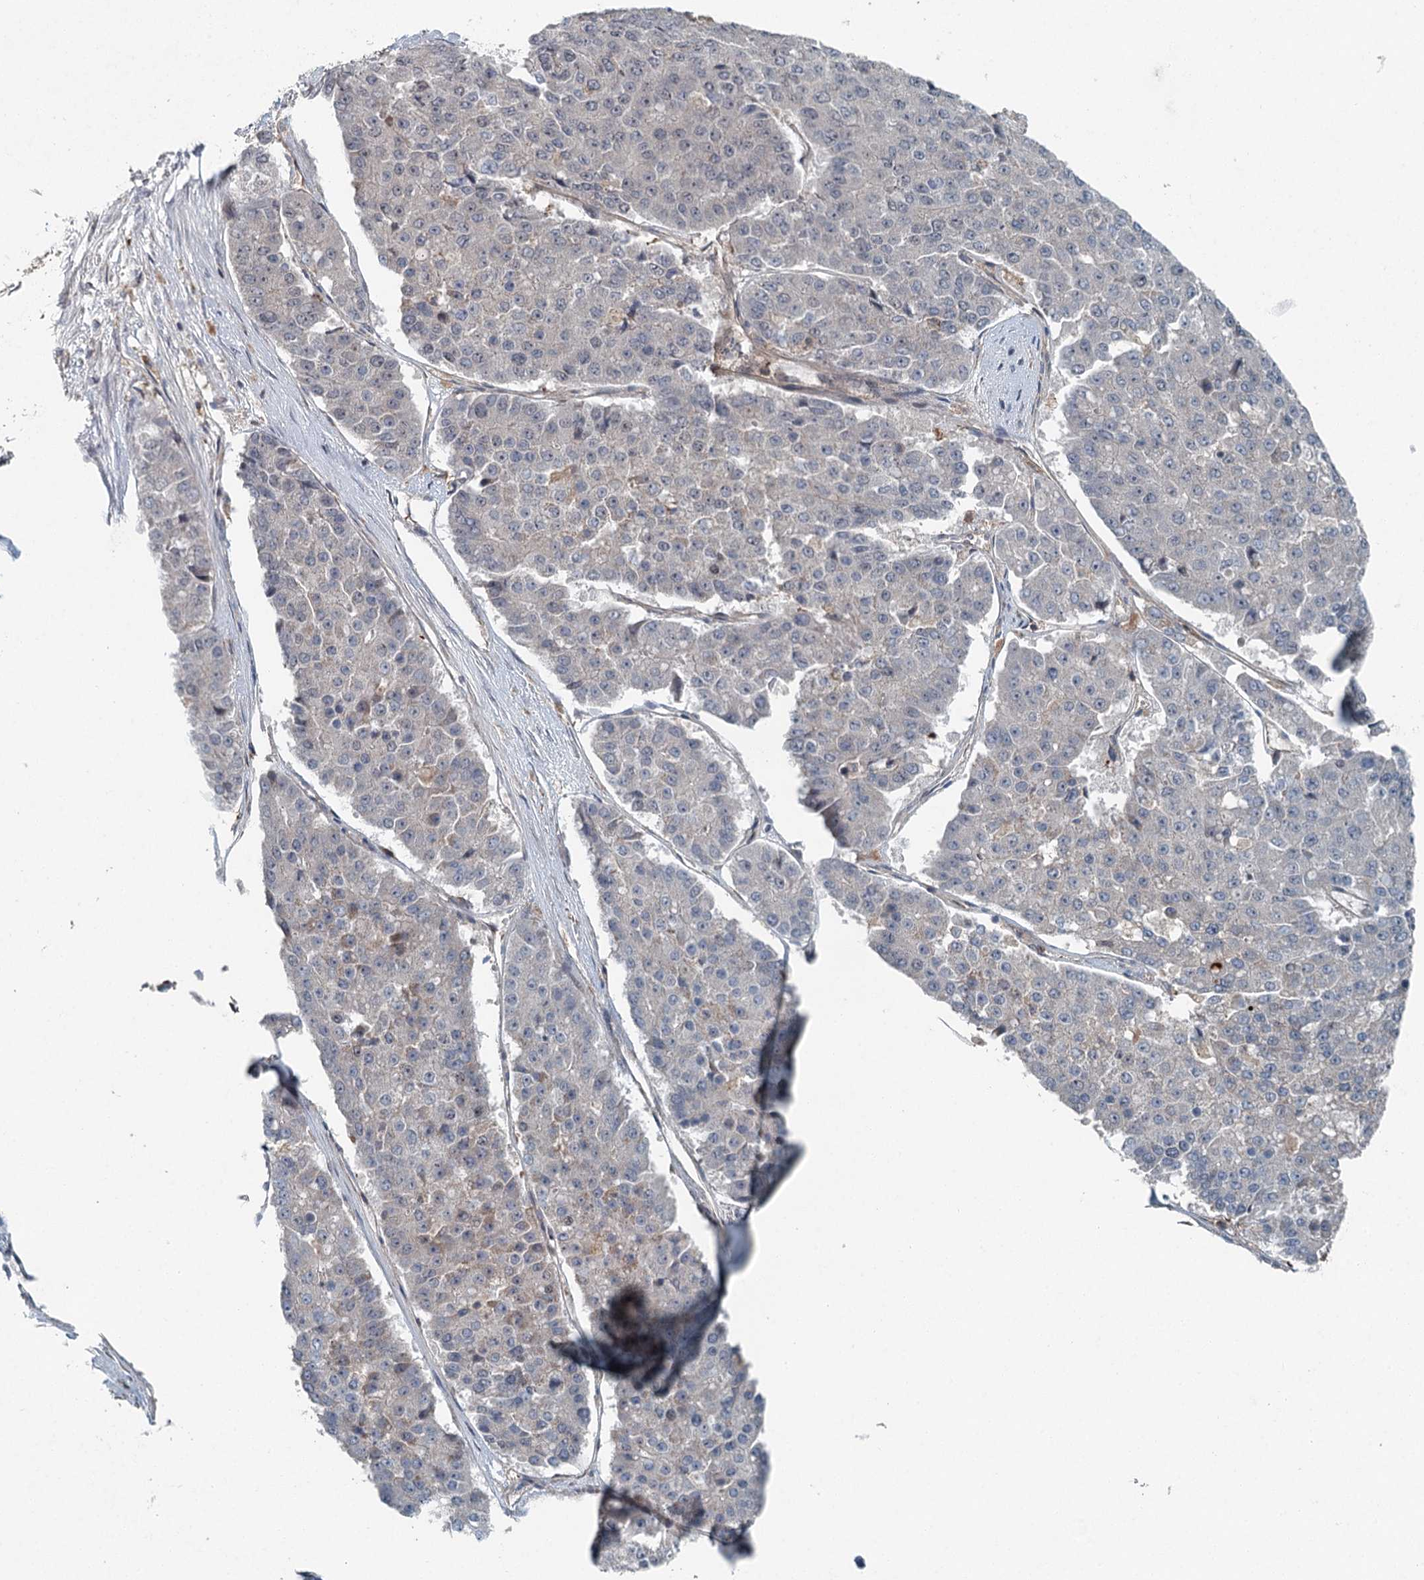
{"staining": {"intensity": "negative", "quantity": "none", "location": "none"}, "tissue": "pancreatic cancer", "cell_type": "Tumor cells", "image_type": "cancer", "snomed": [{"axis": "morphology", "description": "Adenocarcinoma, NOS"}, {"axis": "topography", "description": "Pancreas"}], "caption": "Histopathology image shows no significant protein positivity in tumor cells of pancreatic adenocarcinoma.", "gene": "SKIC3", "patient": {"sex": "male", "age": 50}}